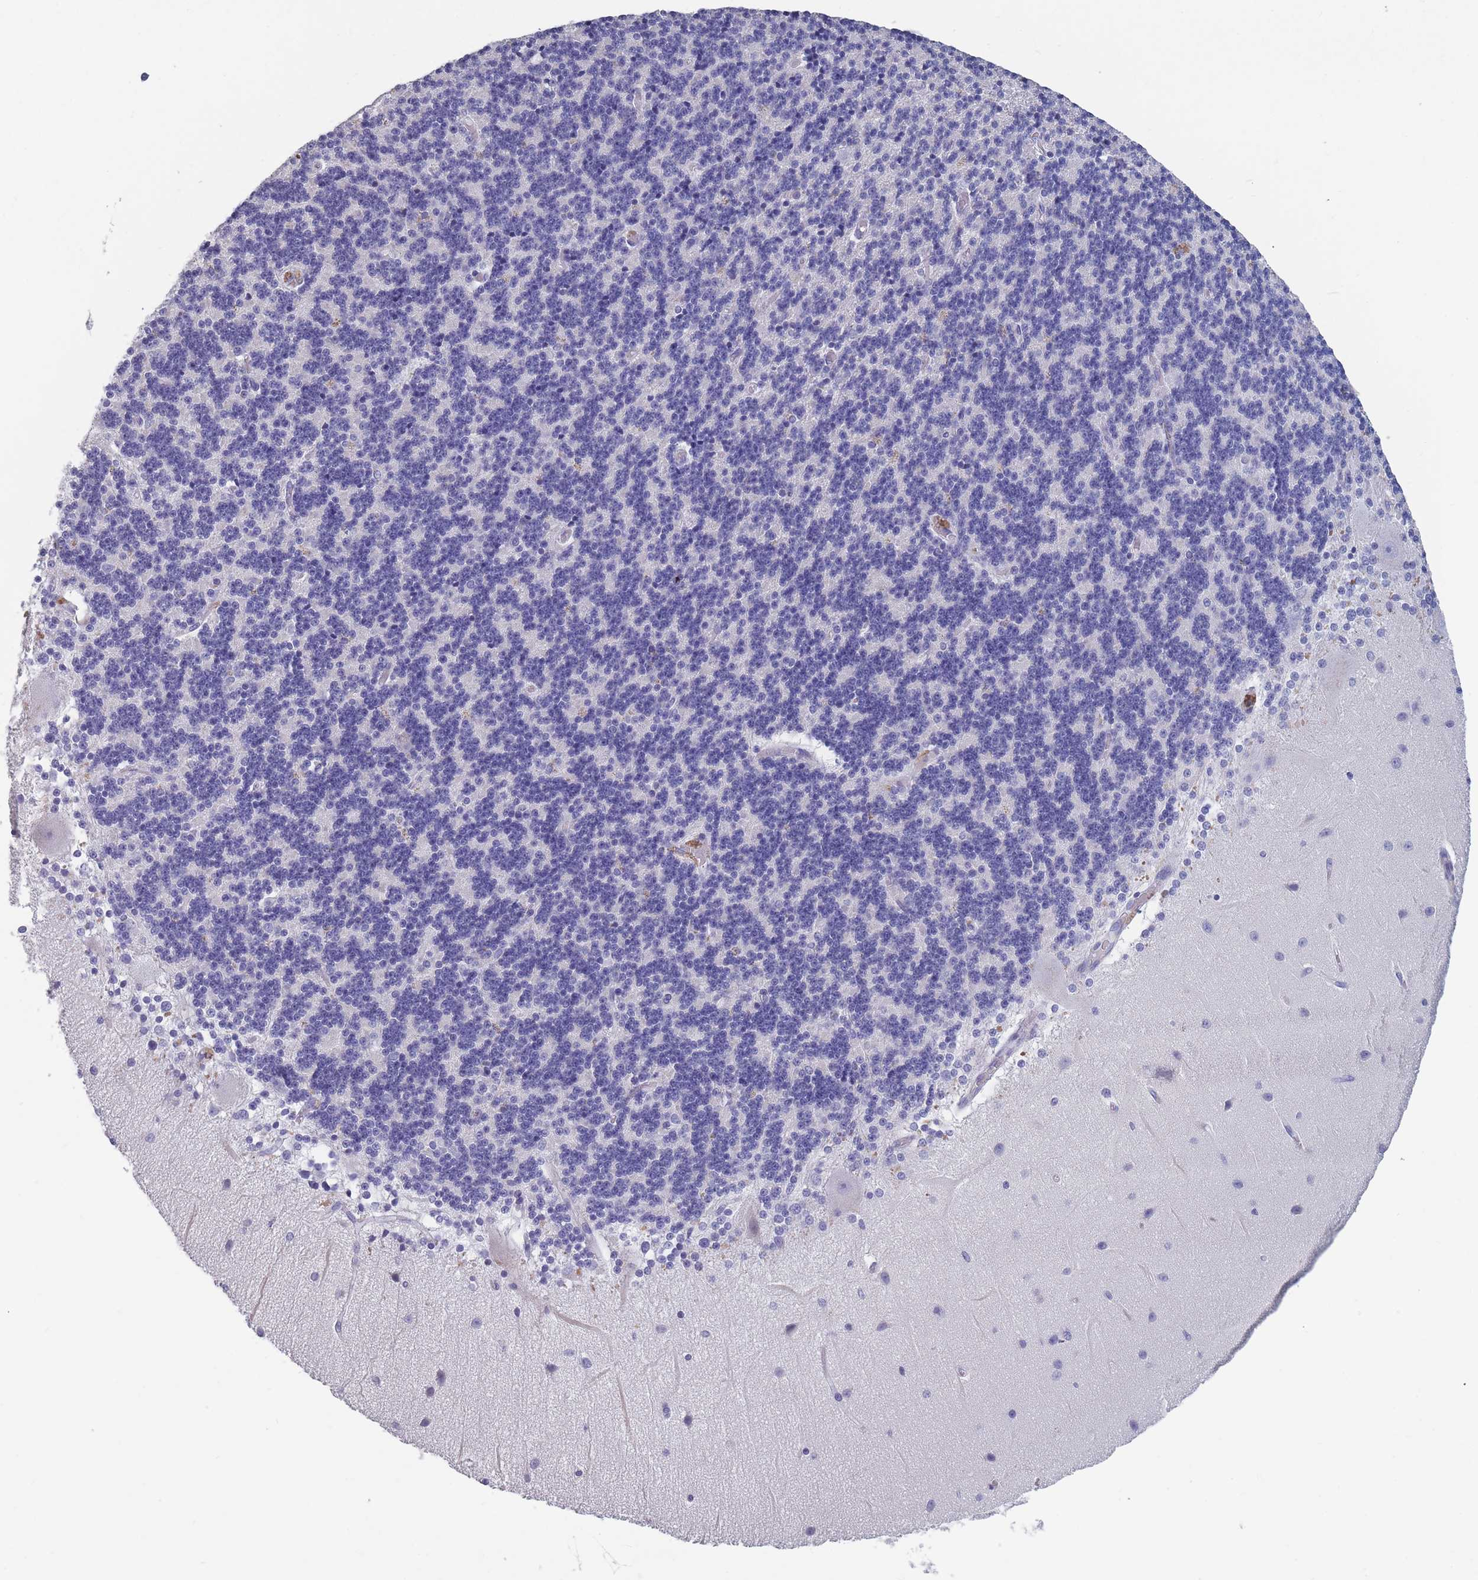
{"staining": {"intensity": "negative", "quantity": "none", "location": "none"}, "tissue": "cerebellum", "cell_type": "Cells in granular layer", "image_type": "normal", "snomed": [{"axis": "morphology", "description": "Normal tissue, NOS"}, {"axis": "topography", "description": "Cerebellum"}], "caption": "DAB immunohistochemical staining of unremarkable human cerebellum demonstrates no significant staining in cells in granular layer.", "gene": "OR4C5", "patient": {"sex": "female", "age": 54}}